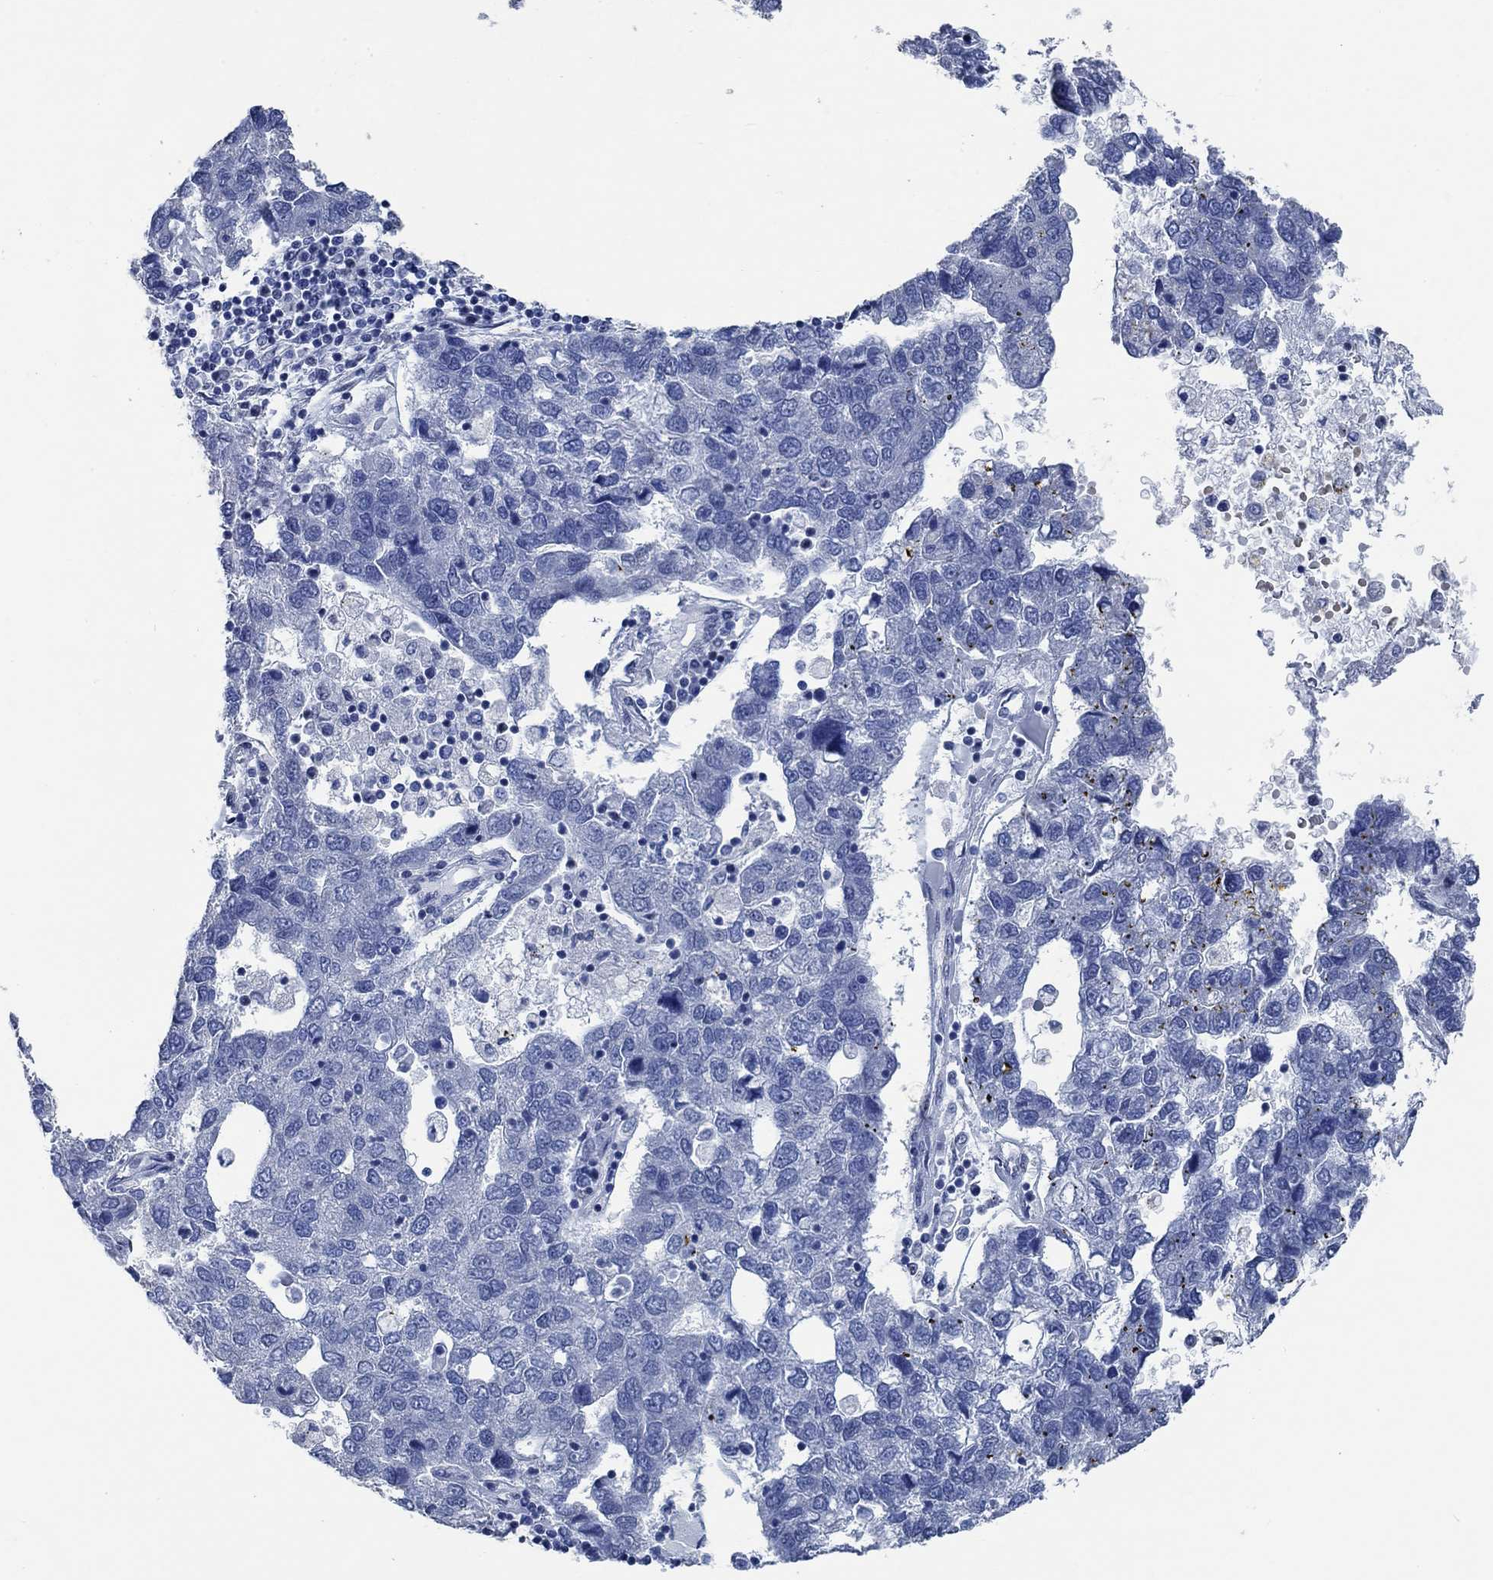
{"staining": {"intensity": "negative", "quantity": "none", "location": "none"}, "tissue": "pancreatic cancer", "cell_type": "Tumor cells", "image_type": "cancer", "snomed": [{"axis": "morphology", "description": "Adenocarcinoma, NOS"}, {"axis": "topography", "description": "Pancreas"}], "caption": "Pancreatic adenocarcinoma stained for a protein using IHC demonstrates no expression tumor cells.", "gene": "OBSCN", "patient": {"sex": "female", "age": 61}}